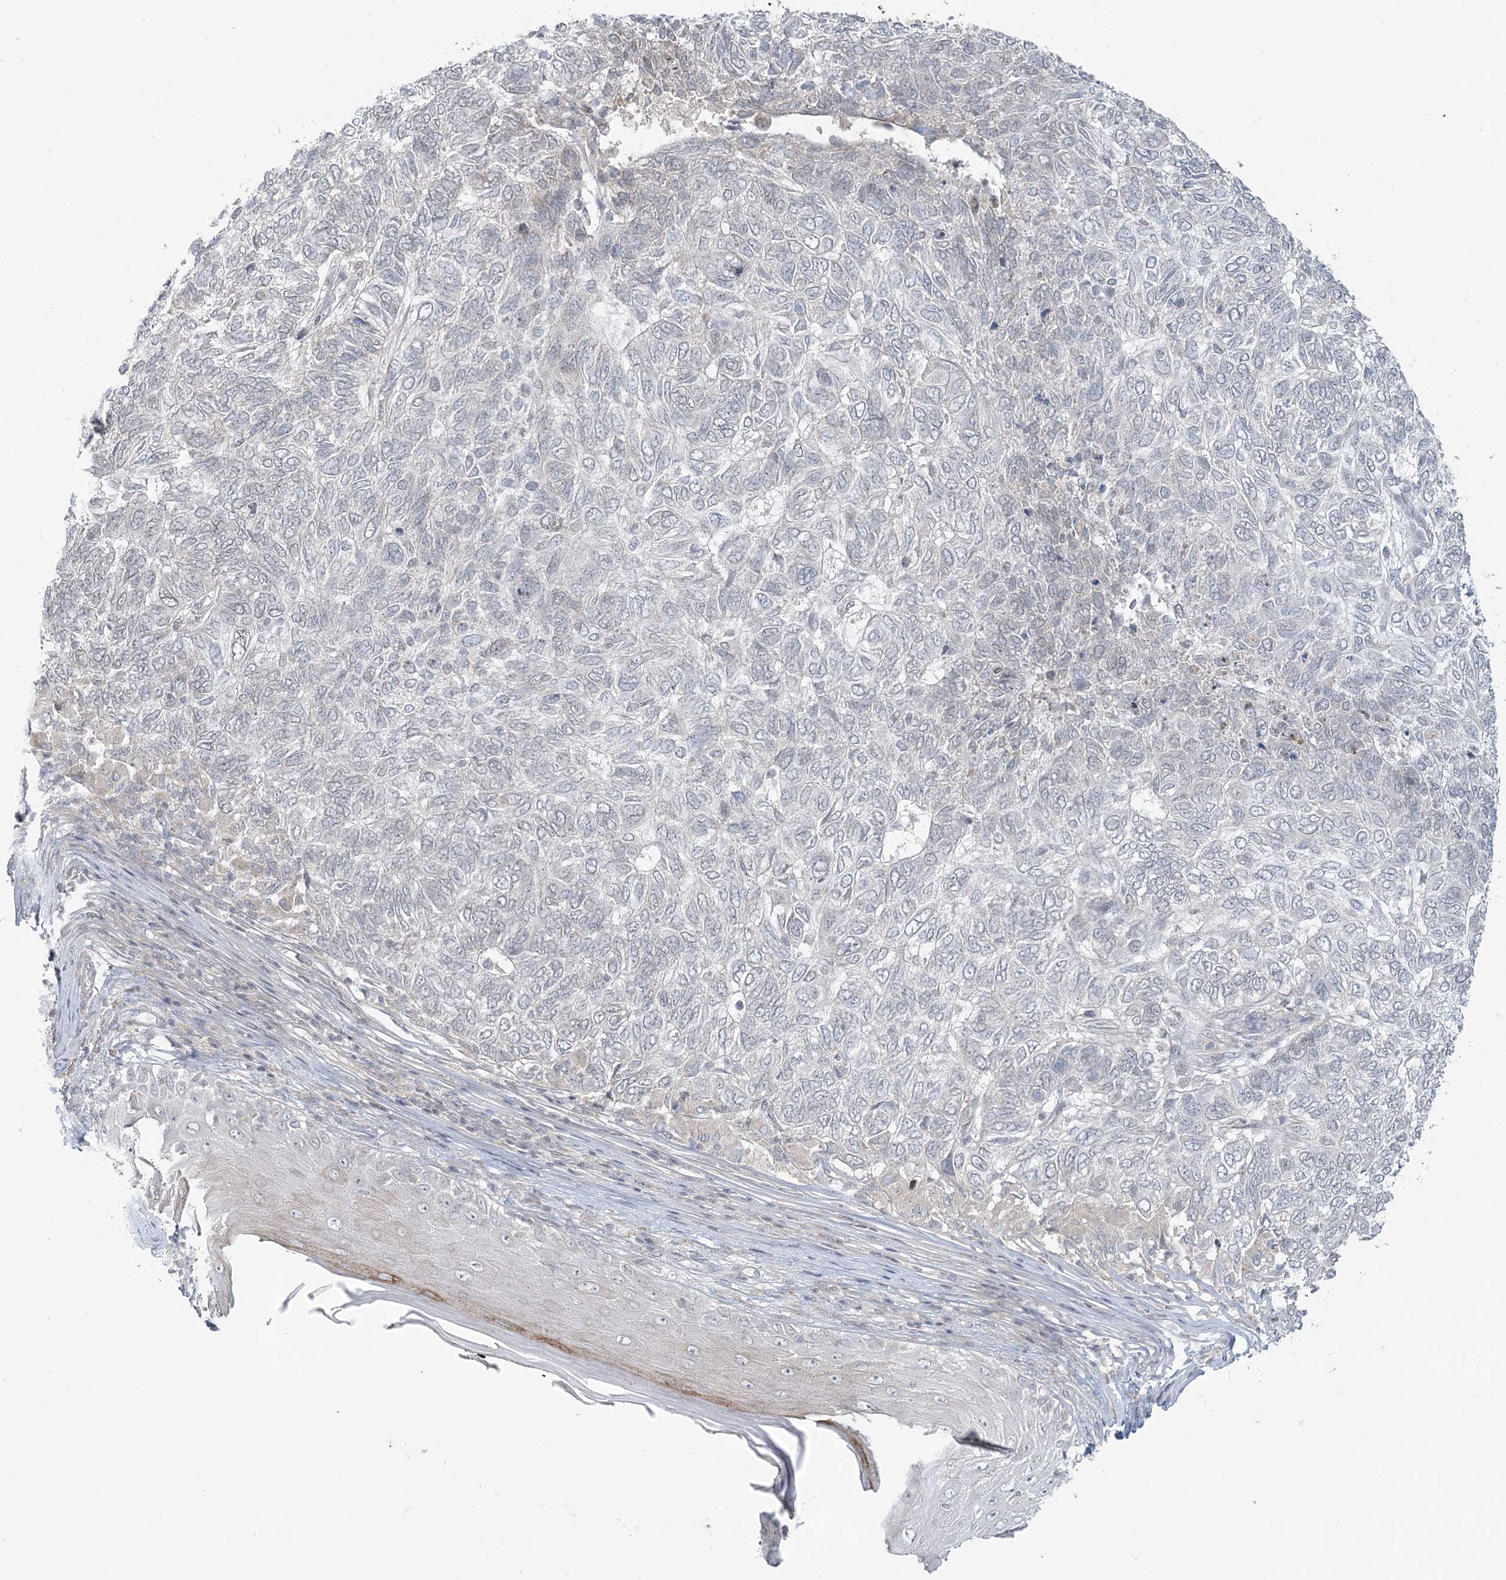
{"staining": {"intensity": "negative", "quantity": "none", "location": "none"}, "tissue": "skin cancer", "cell_type": "Tumor cells", "image_type": "cancer", "snomed": [{"axis": "morphology", "description": "Basal cell carcinoma"}, {"axis": "topography", "description": "Skin"}], "caption": "High power microscopy photomicrograph of an immunohistochemistry (IHC) histopathology image of skin basal cell carcinoma, revealing no significant staining in tumor cells. Brightfield microscopy of immunohistochemistry stained with DAB (3,3'-diaminobenzidine) (brown) and hematoxylin (blue), captured at high magnification.", "gene": "BLTP3A", "patient": {"sex": "female", "age": 65}}